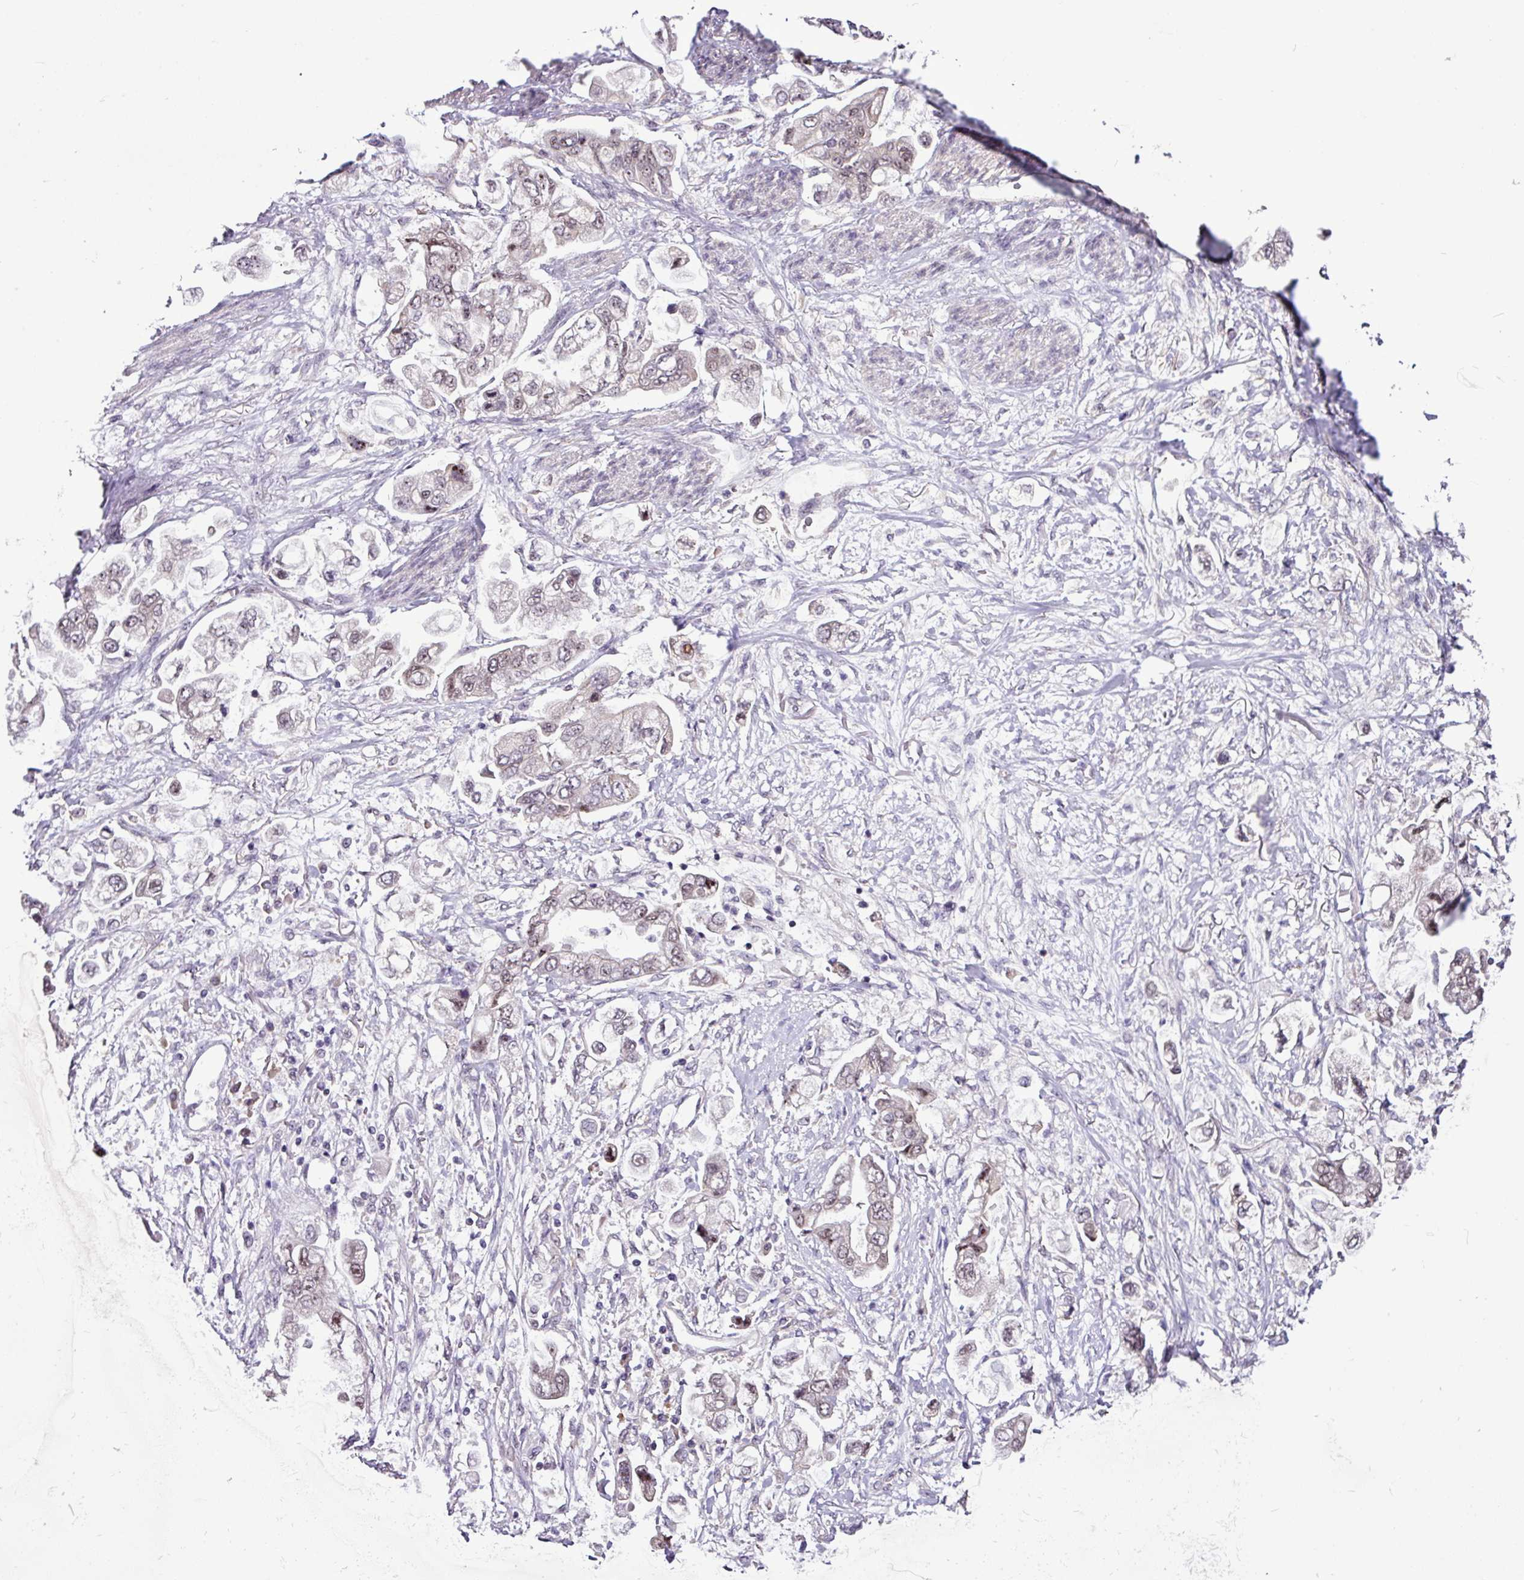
{"staining": {"intensity": "moderate", "quantity": "<25%", "location": "nuclear"}, "tissue": "stomach cancer", "cell_type": "Tumor cells", "image_type": "cancer", "snomed": [{"axis": "morphology", "description": "Adenocarcinoma, NOS"}, {"axis": "topography", "description": "Stomach"}], "caption": "Protein positivity by immunohistochemistry (IHC) displays moderate nuclear expression in about <25% of tumor cells in stomach adenocarcinoma.", "gene": "UTP18", "patient": {"sex": "male", "age": 62}}